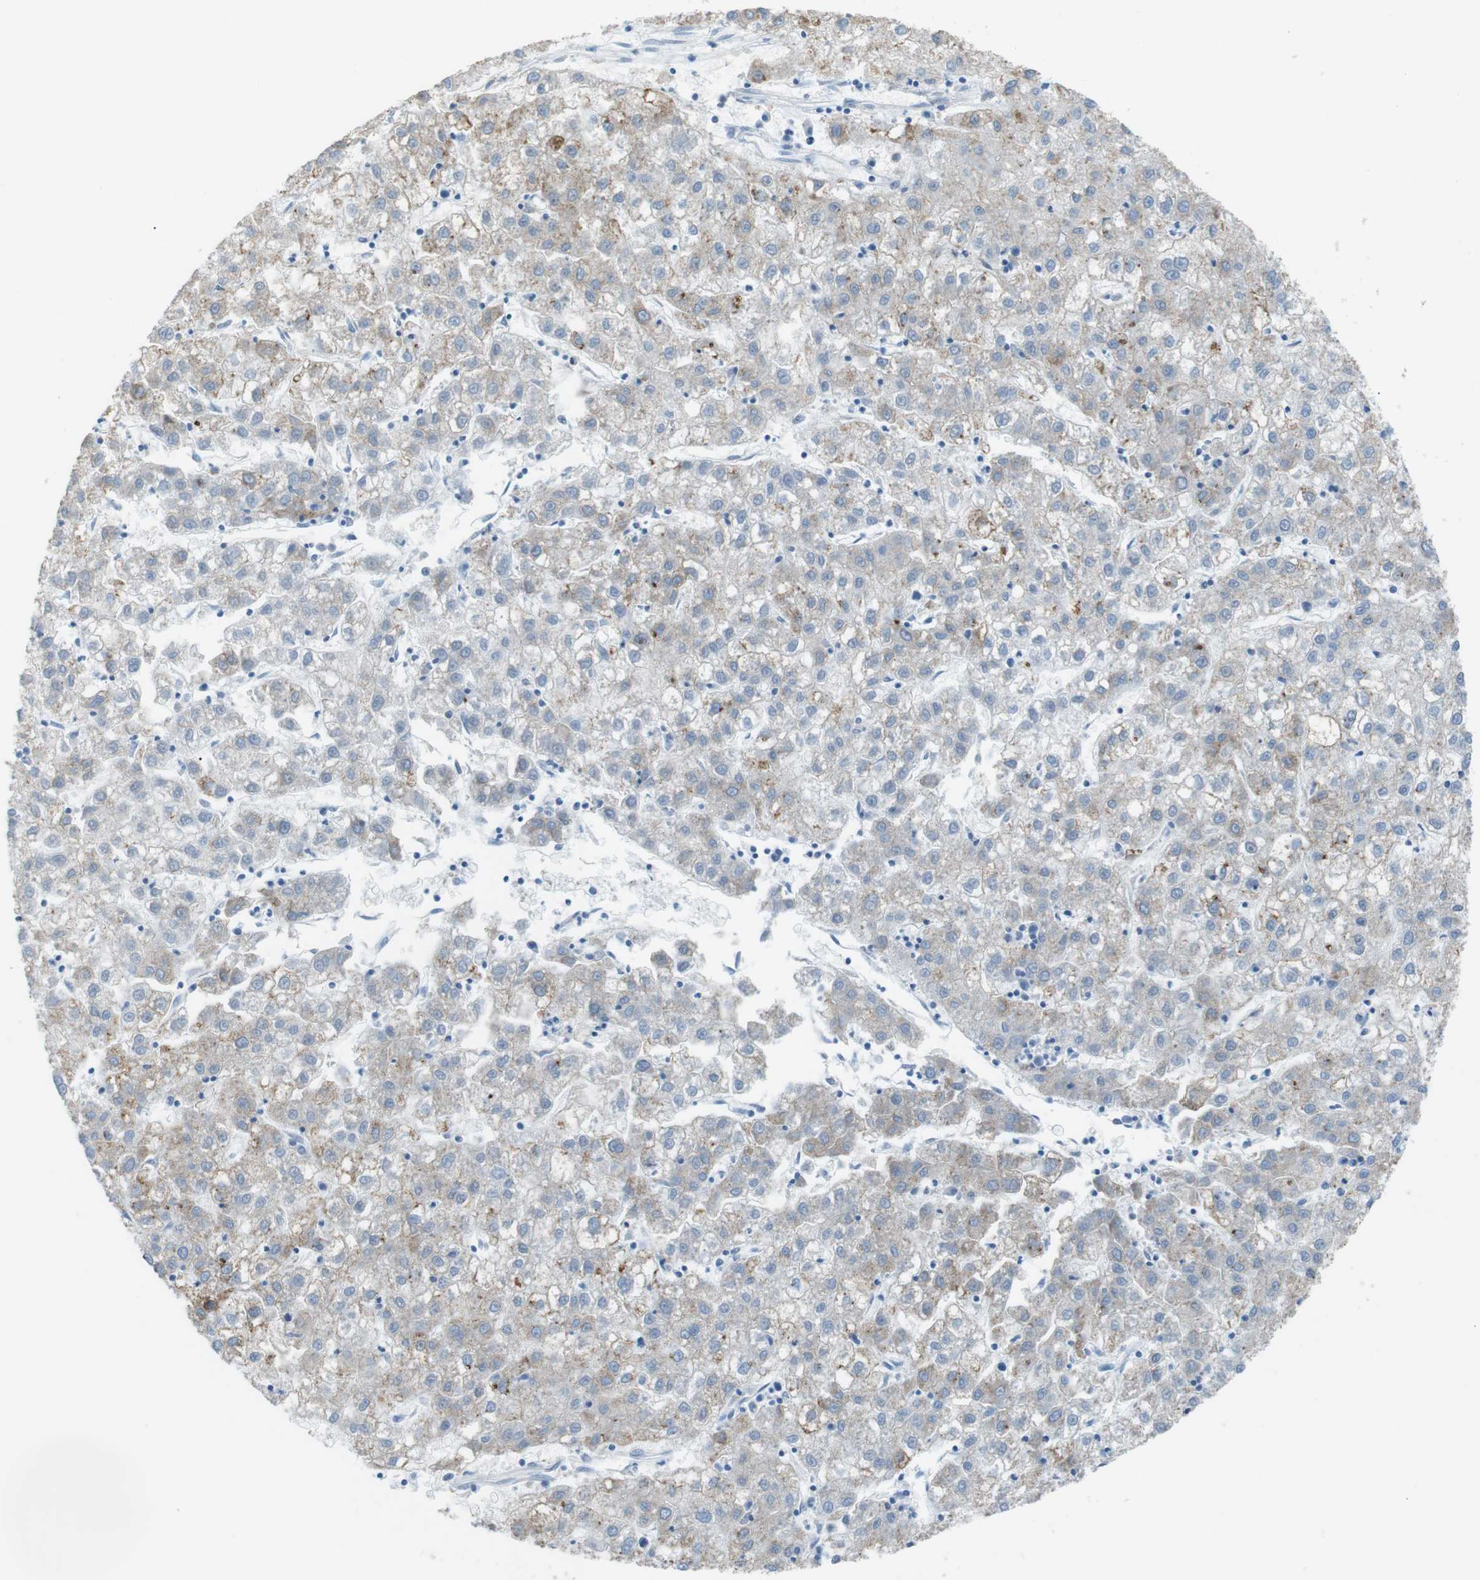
{"staining": {"intensity": "weak", "quantity": "25%-75%", "location": "cytoplasmic/membranous"}, "tissue": "liver cancer", "cell_type": "Tumor cells", "image_type": "cancer", "snomed": [{"axis": "morphology", "description": "Carcinoma, Hepatocellular, NOS"}, {"axis": "topography", "description": "Liver"}], "caption": "Immunohistochemistry (IHC) photomicrograph of human liver cancer stained for a protein (brown), which reveals low levels of weak cytoplasmic/membranous staining in about 25%-75% of tumor cells.", "gene": "VAMP1", "patient": {"sex": "male", "age": 72}}